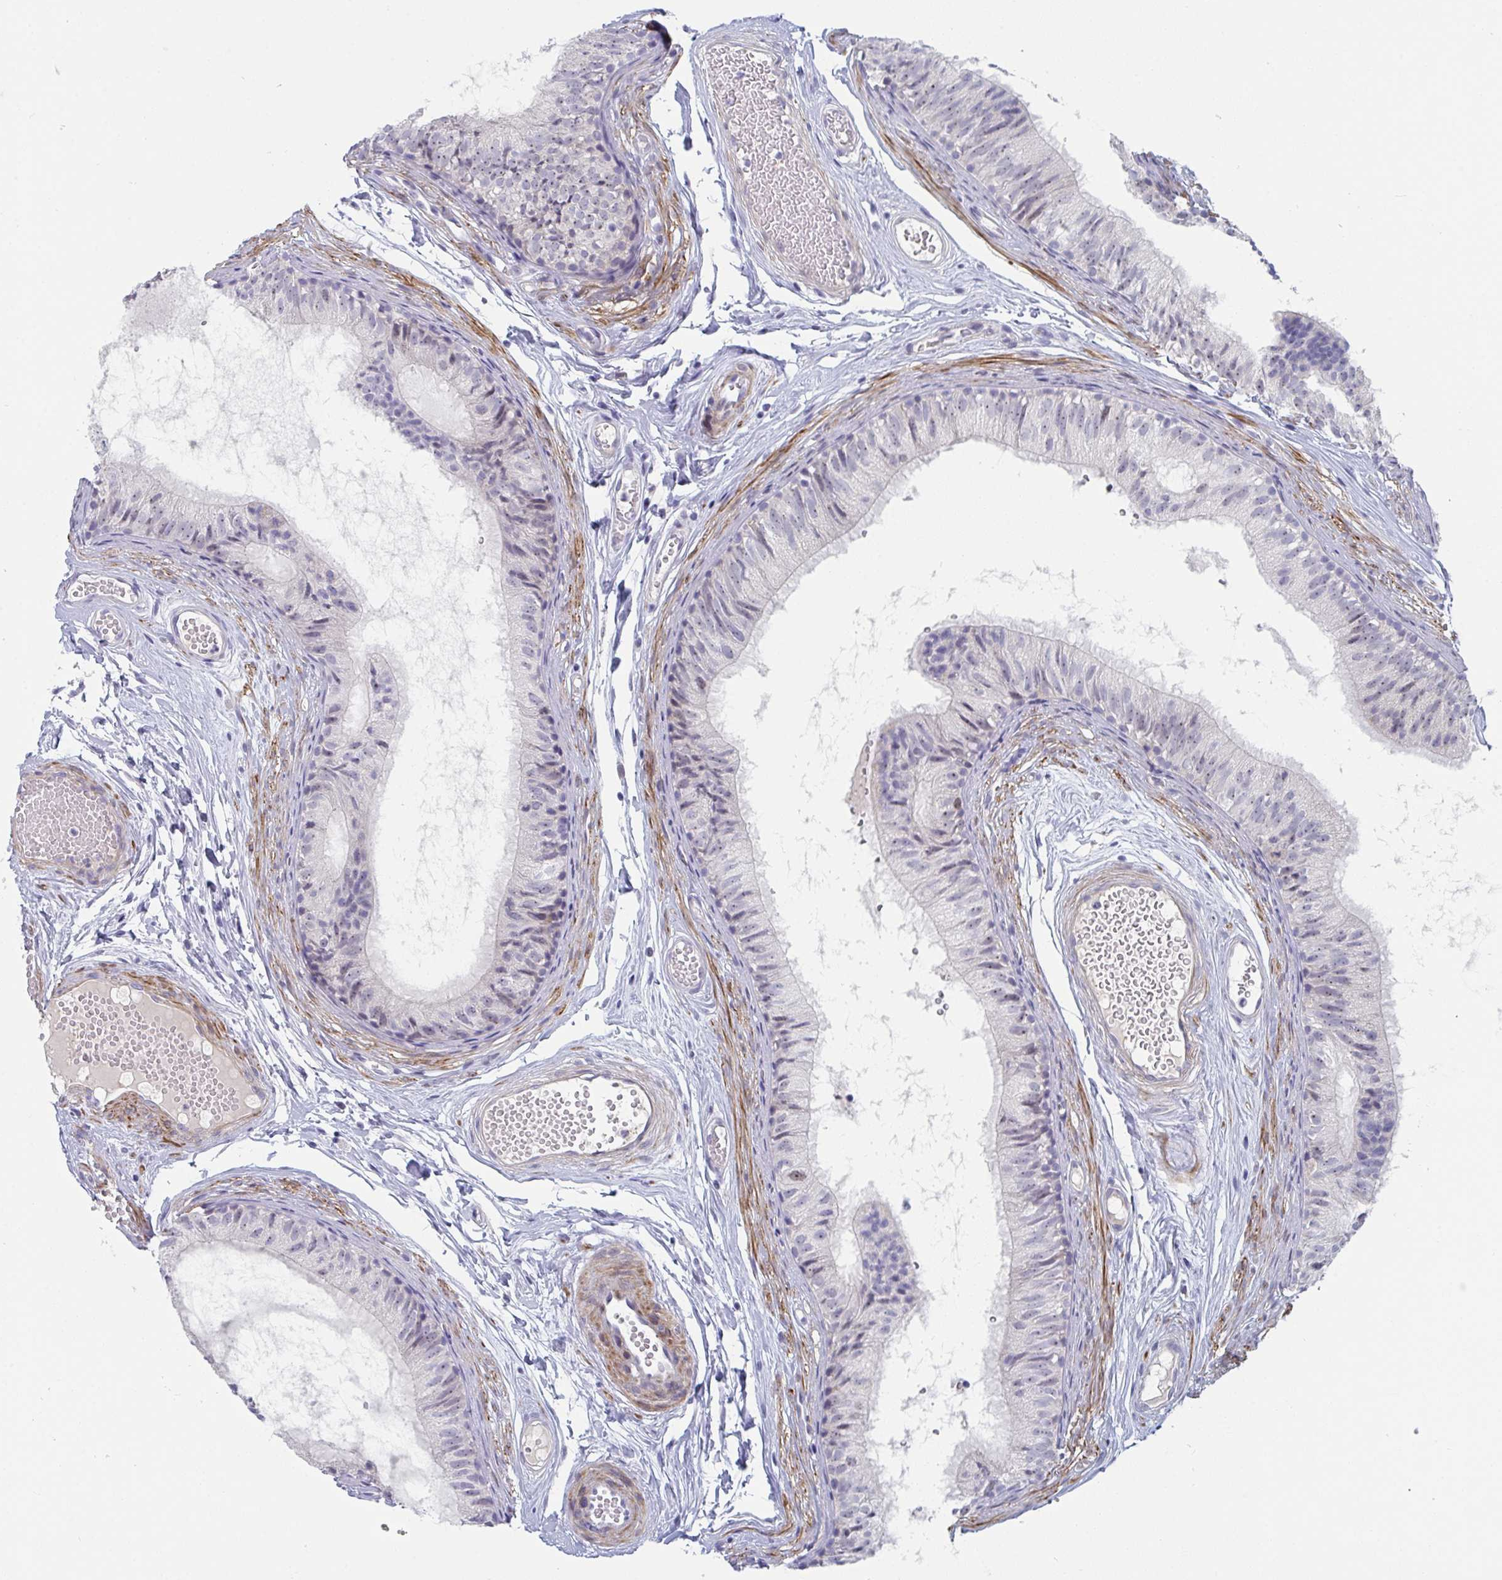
{"staining": {"intensity": "weak", "quantity": "25%-75%", "location": "cytoplasmic/membranous,nuclear"}, "tissue": "epididymis", "cell_type": "Glandular cells", "image_type": "normal", "snomed": [{"axis": "morphology", "description": "Normal tissue, NOS"}, {"axis": "morphology", "description": "Seminoma, NOS"}, {"axis": "topography", "description": "Testis"}, {"axis": "topography", "description": "Epididymis"}], "caption": "Immunohistochemistry (DAB) staining of normal human epididymis shows weak cytoplasmic/membranous,nuclear protein expression in approximately 25%-75% of glandular cells.", "gene": "CENPT", "patient": {"sex": "male", "age": 34}}